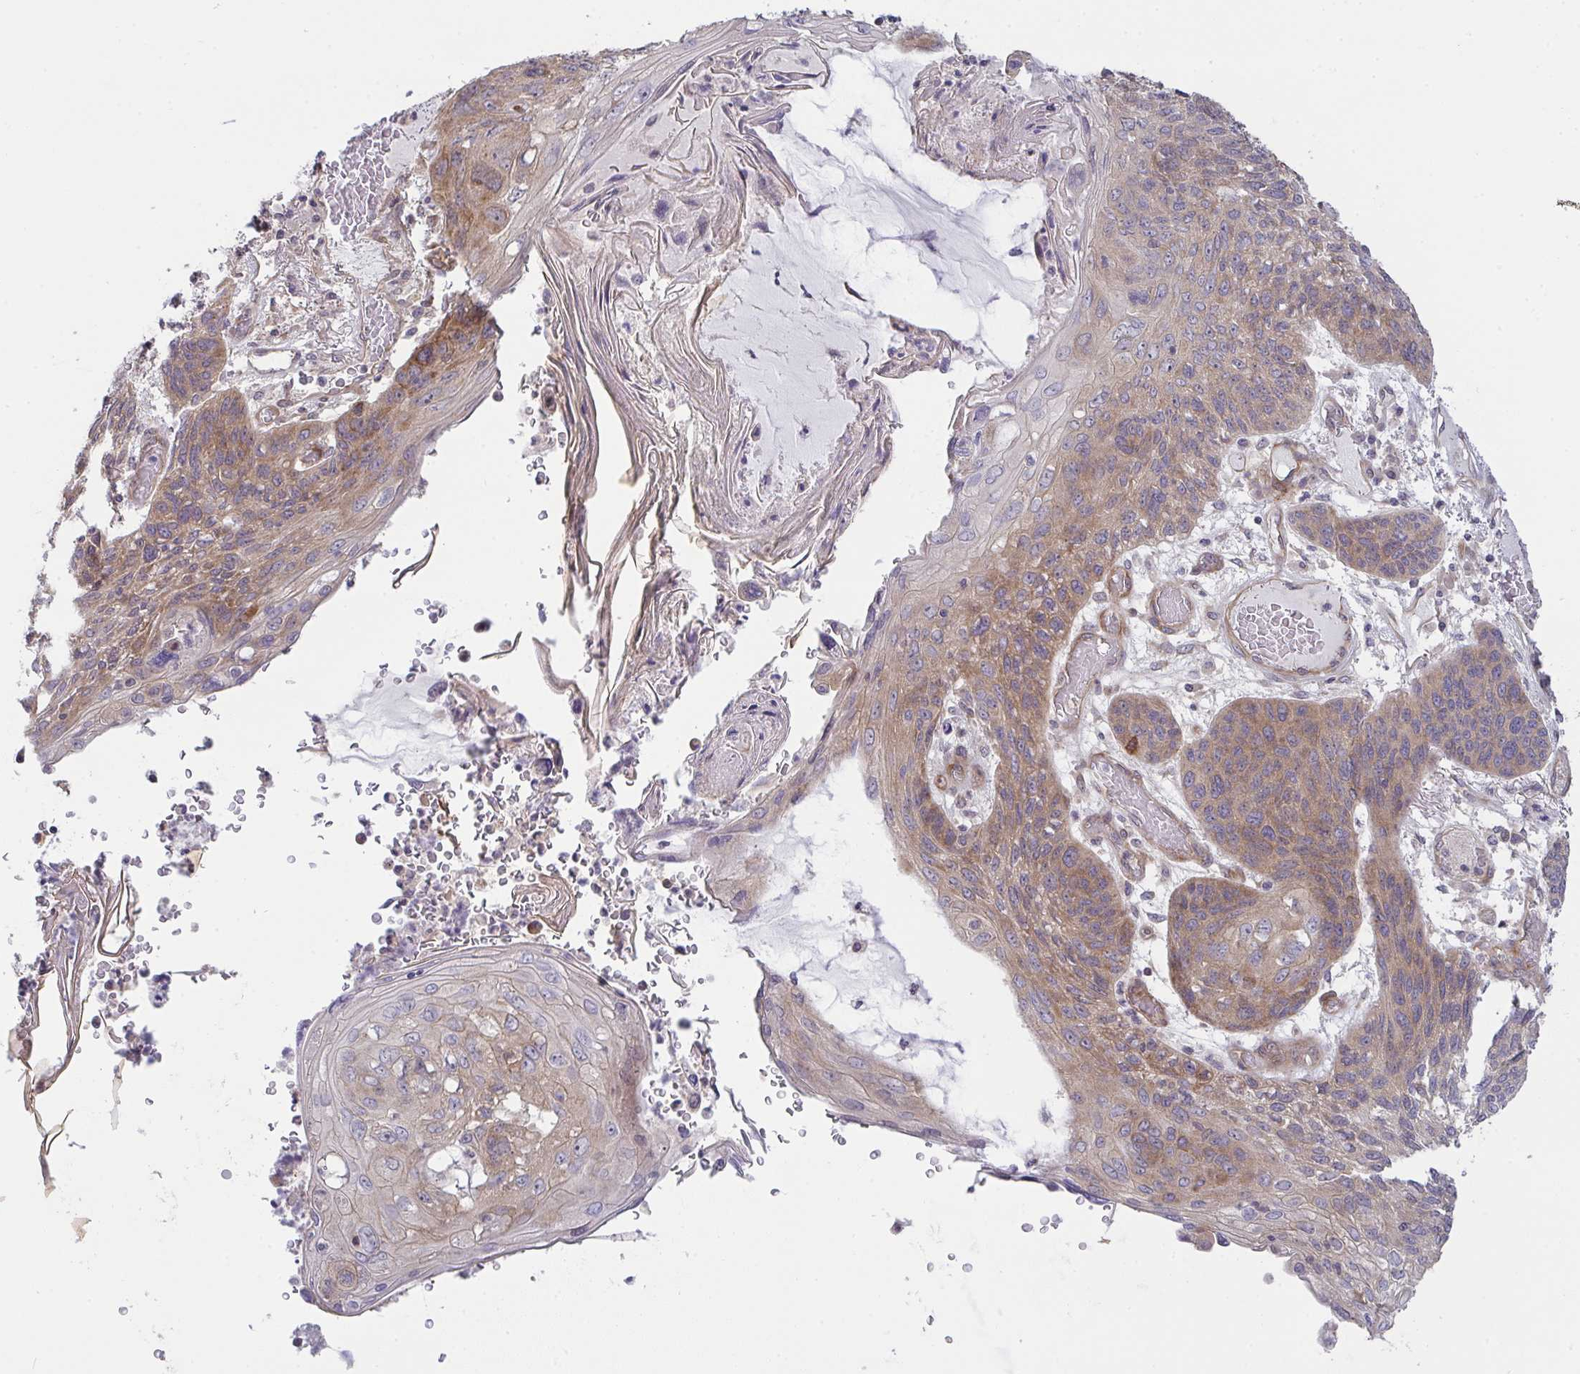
{"staining": {"intensity": "moderate", "quantity": "25%-75%", "location": "cytoplasmic/membranous"}, "tissue": "lung cancer", "cell_type": "Tumor cells", "image_type": "cancer", "snomed": [{"axis": "morphology", "description": "Squamous cell carcinoma, NOS"}, {"axis": "morphology", "description": "Squamous cell carcinoma, metastatic, NOS"}, {"axis": "topography", "description": "Lymph node"}, {"axis": "topography", "description": "Lung"}], "caption": "Immunohistochemical staining of human squamous cell carcinoma (lung) shows medium levels of moderate cytoplasmic/membranous staining in approximately 25%-75% of tumor cells.", "gene": "CASP9", "patient": {"sex": "male", "age": 41}}